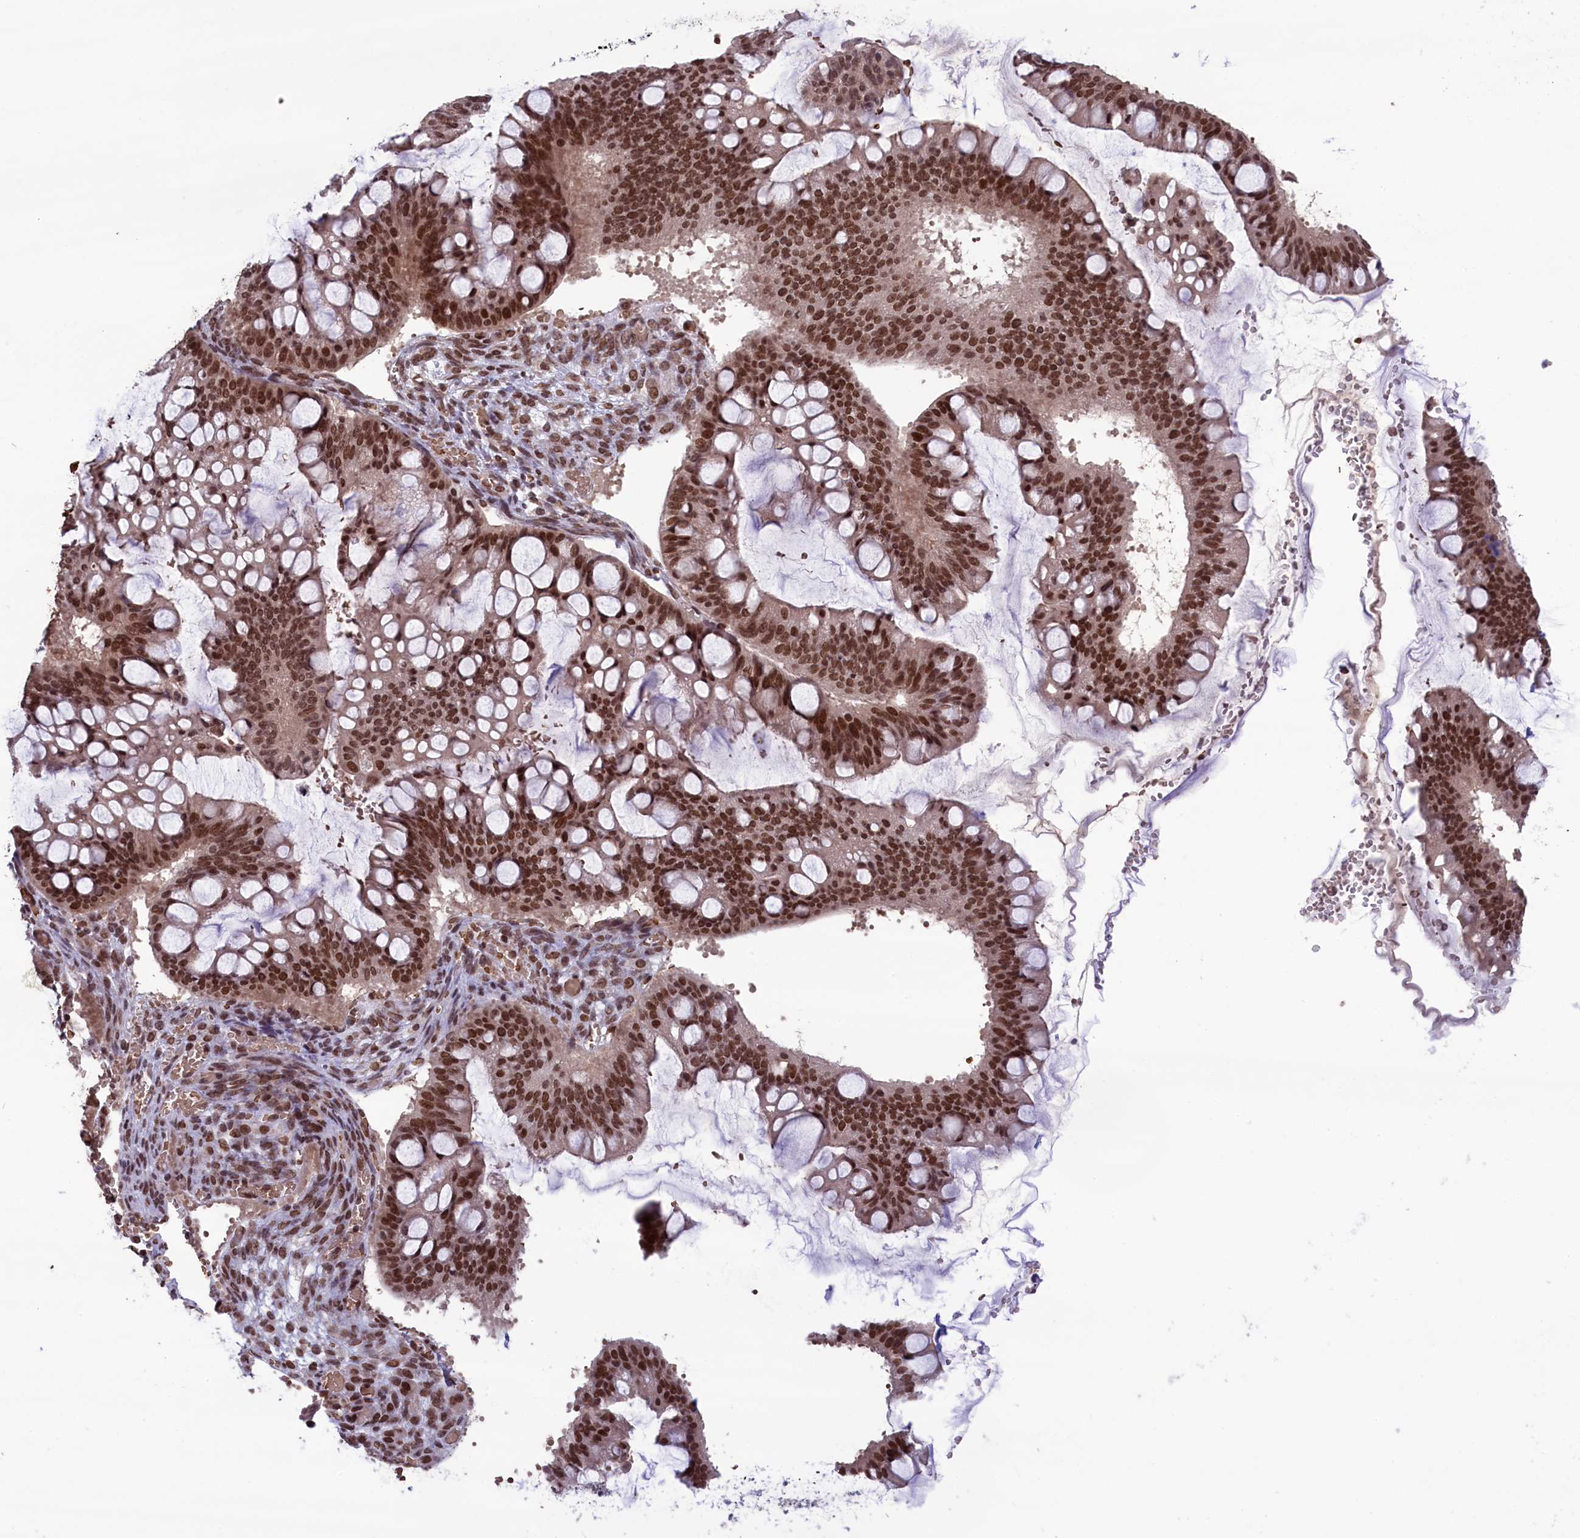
{"staining": {"intensity": "moderate", "quantity": ">75%", "location": "nuclear"}, "tissue": "ovarian cancer", "cell_type": "Tumor cells", "image_type": "cancer", "snomed": [{"axis": "morphology", "description": "Cystadenocarcinoma, mucinous, NOS"}, {"axis": "topography", "description": "Ovary"}], "caption": "Moderate nuclear protein positivity is identified in about >75% of tumor cells in ovarian cancer.", "gene": "MPHOSPH8", "patient": {"sex": "female", "age": 73}}